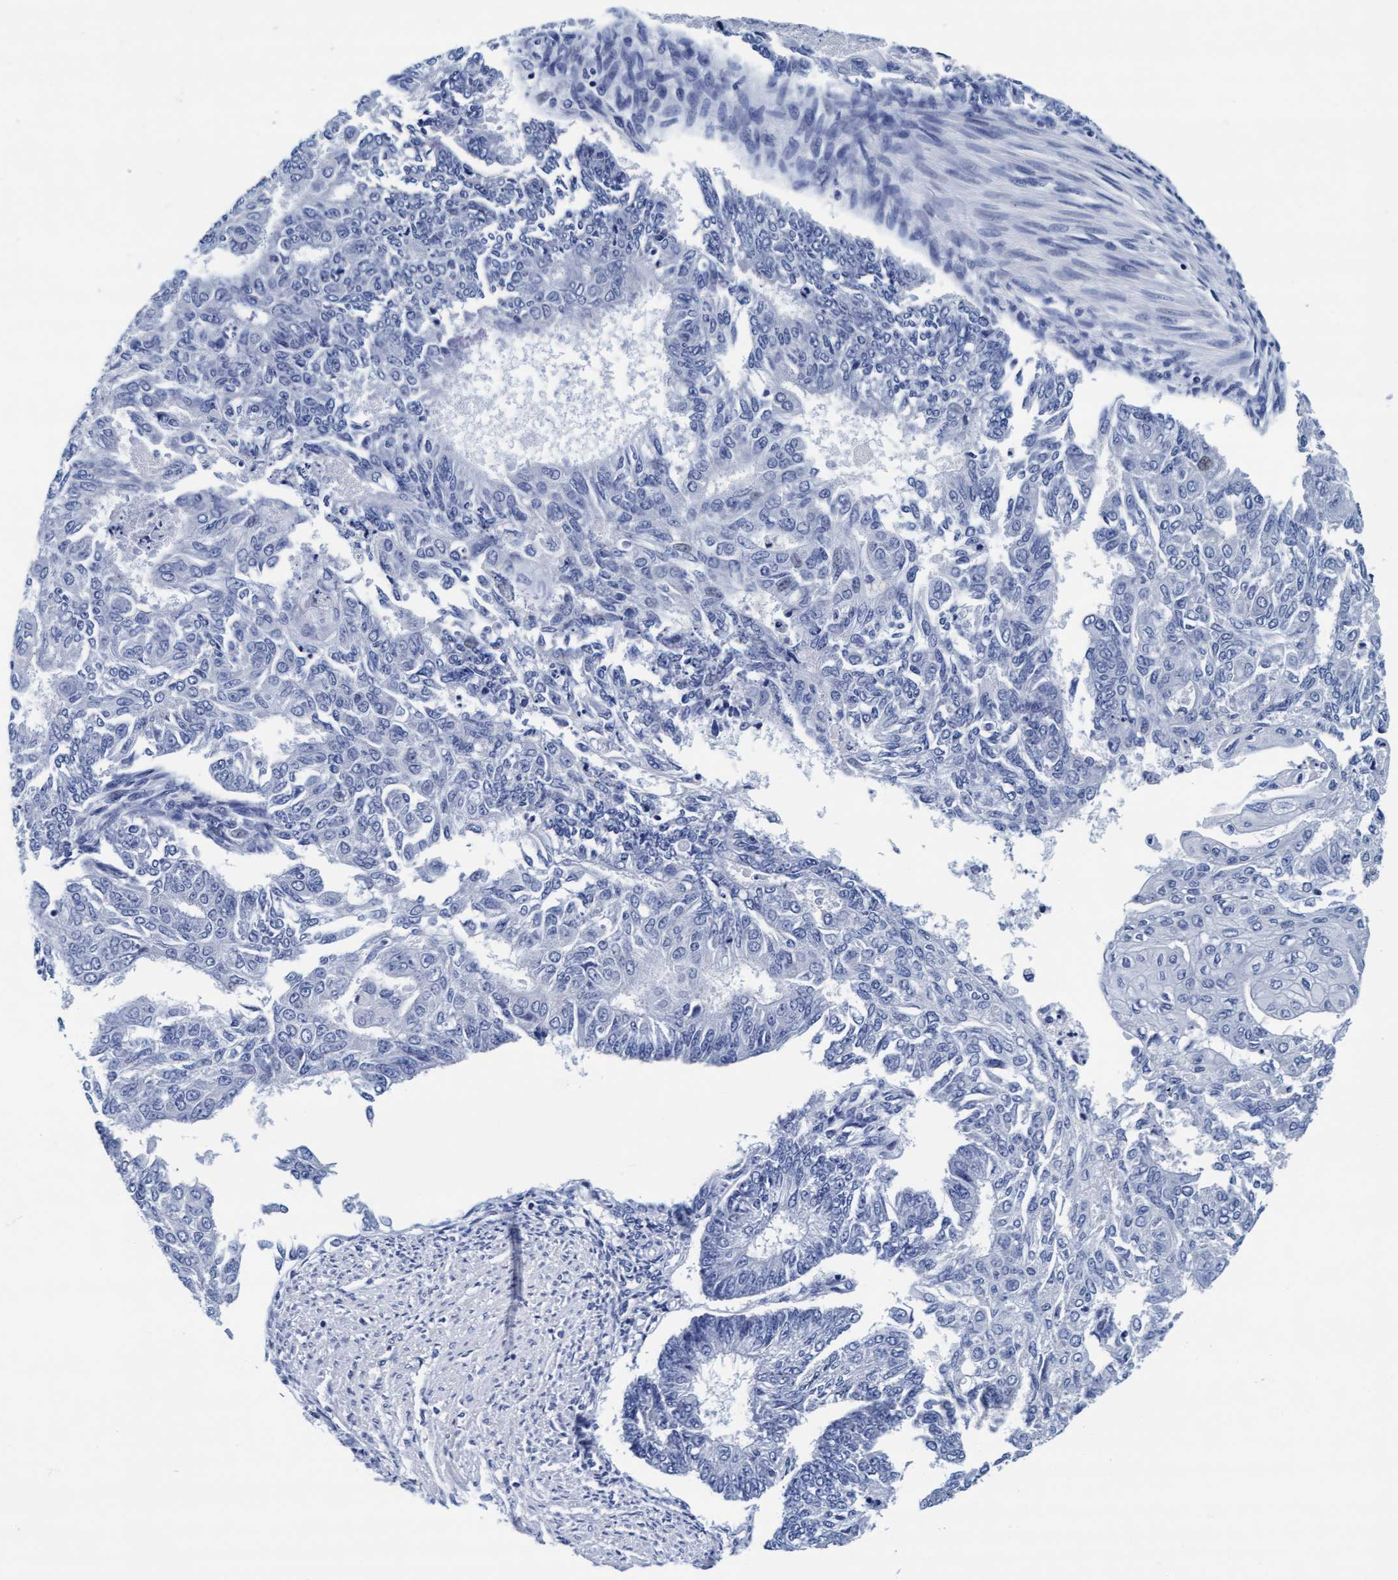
{"staining": {"intensity": "negative", "quantity": "none", "location": "none"}, "tissue": "endometrial cancer", "cell_type": "Tumor cells", "image_type": "cancer", "snomed": [{"axis": "morphology", "description": "Adenocarcinoma, NOS"}, {"axis": "topography", "description": "Endometrium"}], "caption": "There is no significant staining in tumor cells of endometrial adenocarcinoma.", "gene": "ARSG", "patient": {"sex": "female", "age": 32}}